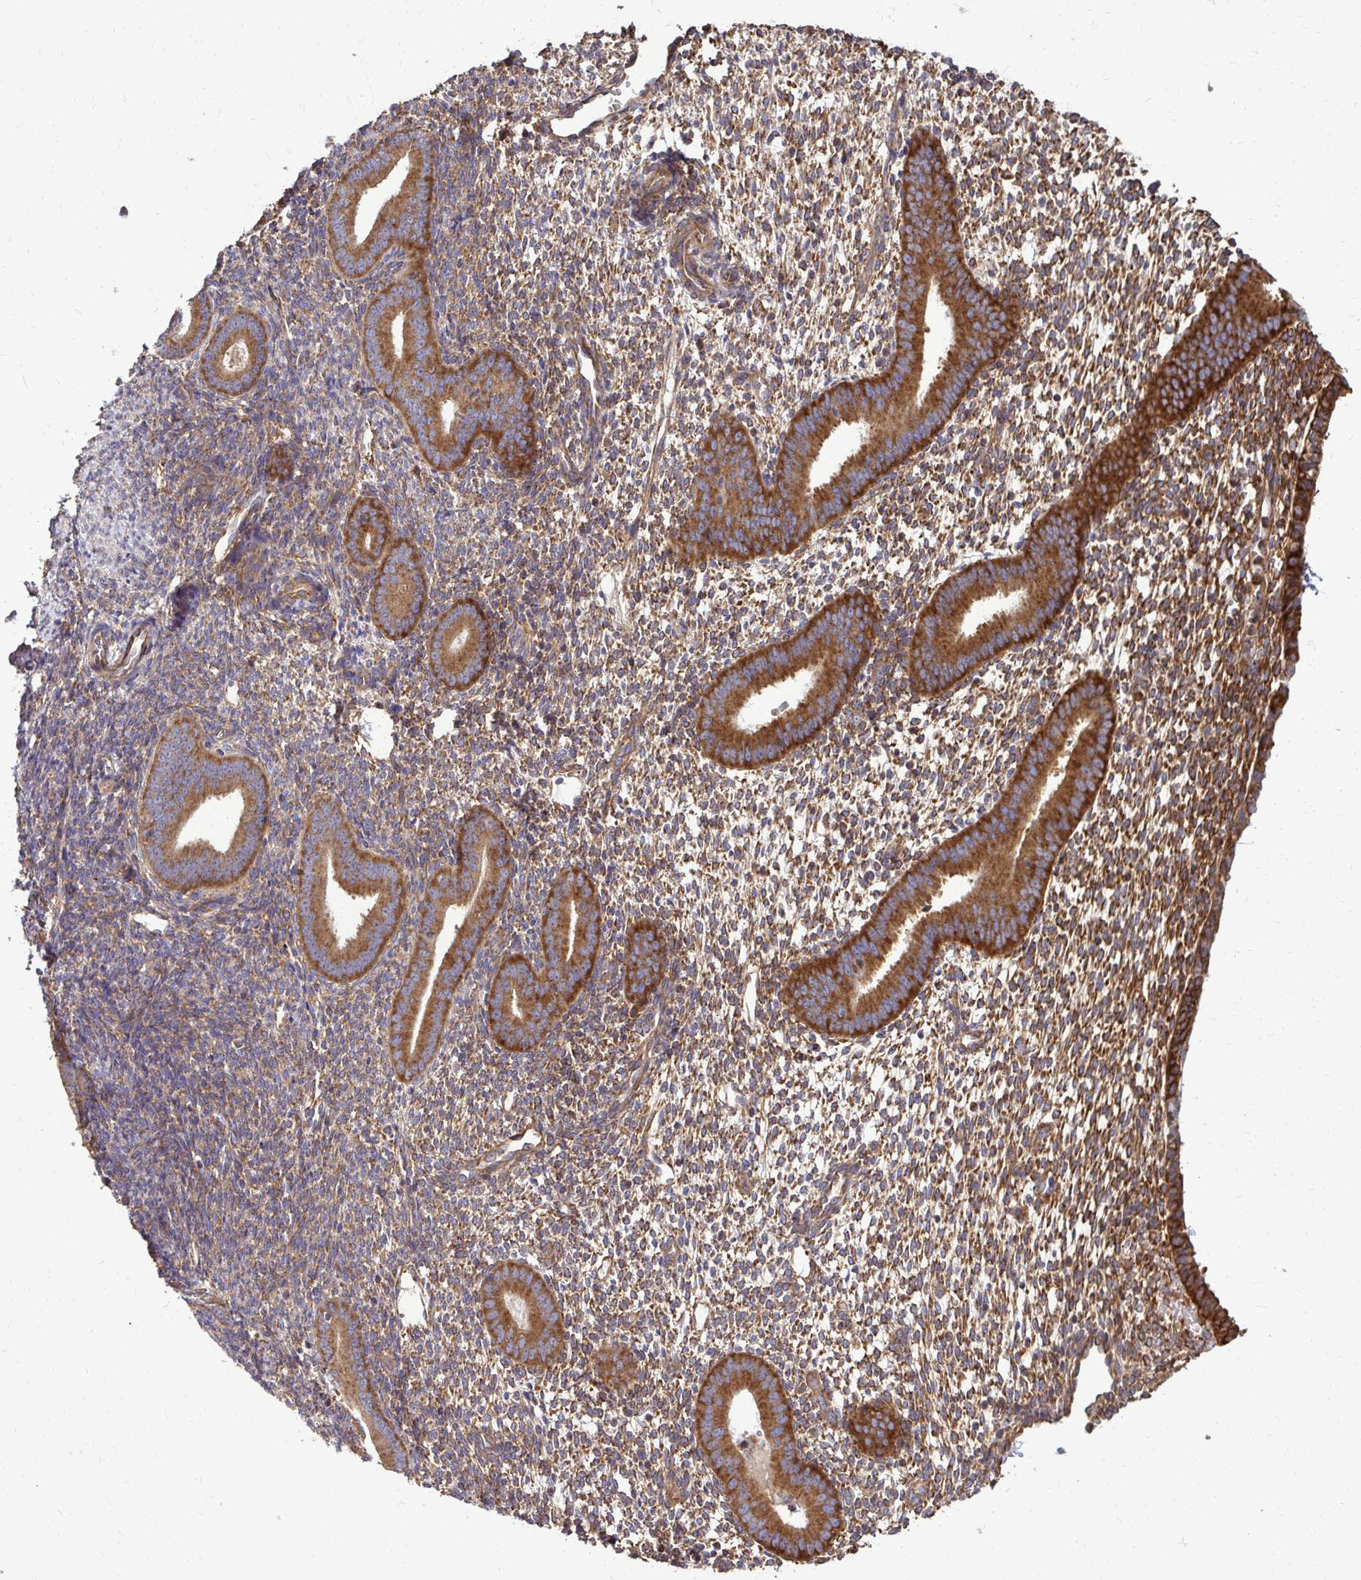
{"staining": {"intensity": "moderate", "quantity": "25%-75%", "location": "cytoplasmic/membranous"}, "tissue": "endometrium", "cell_type": "Cells in endometrial stroma", "image_type": "normal", "snomed": [{"axis": "morphology", "description": "Normal tissue, NOS"}, {"axis": "topography", "description": "Endometrium"}], "caption": "About 25%-75% of cells in endometrial stroma in unremarkable human endometrium display moderate cytoplasmic/membranous protein staining as visualized by brown immunohistochemical staining.", "gene": "FMR1", "patient": {"sex": "female", "age": 40}}